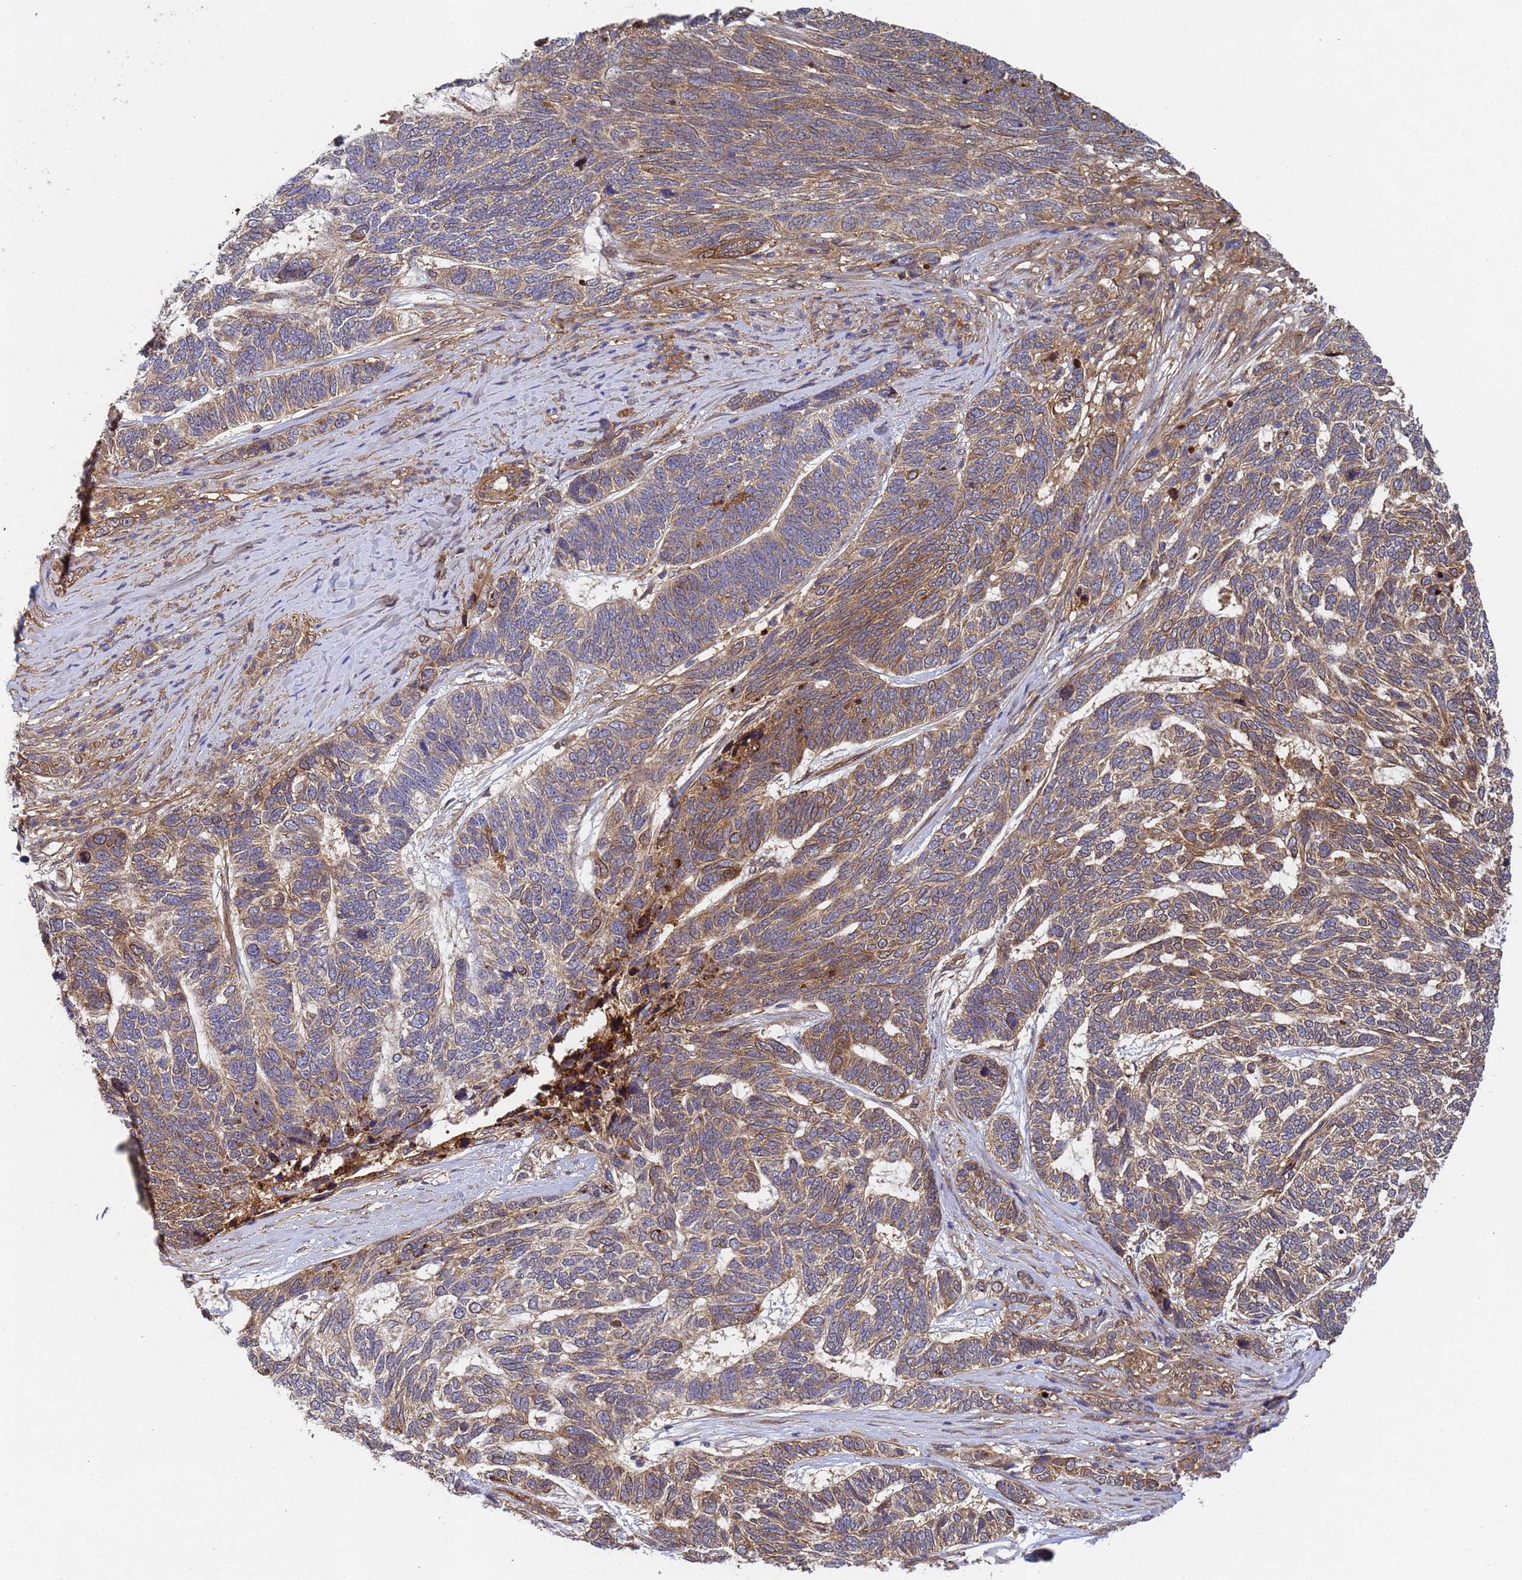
{"staining": {"intensity": "moderate", "quantity": "25%-75%", "location": "cytoplasmic/membranous"}, "tissue": "skin cancer", "cell_type": "Tumor cells", "image_type": "cancer", "snomed": [{"axis": "morphology", "description": "Basal cell carcinoma"}, {"axis": "topography", "description": "Skin"}], "caption": "Protein positivity by IHC shows moderate cytoplasmic/membranous staining in about 25%-75% of tumor cells in skin basal cell carcinoma. (DAB (3,3'-diaminobenzidine) = brown stain, brightfield microscopy at high magnification).", "gene": "C8orf34", "patient": {"sex": "female", "age": 65}}